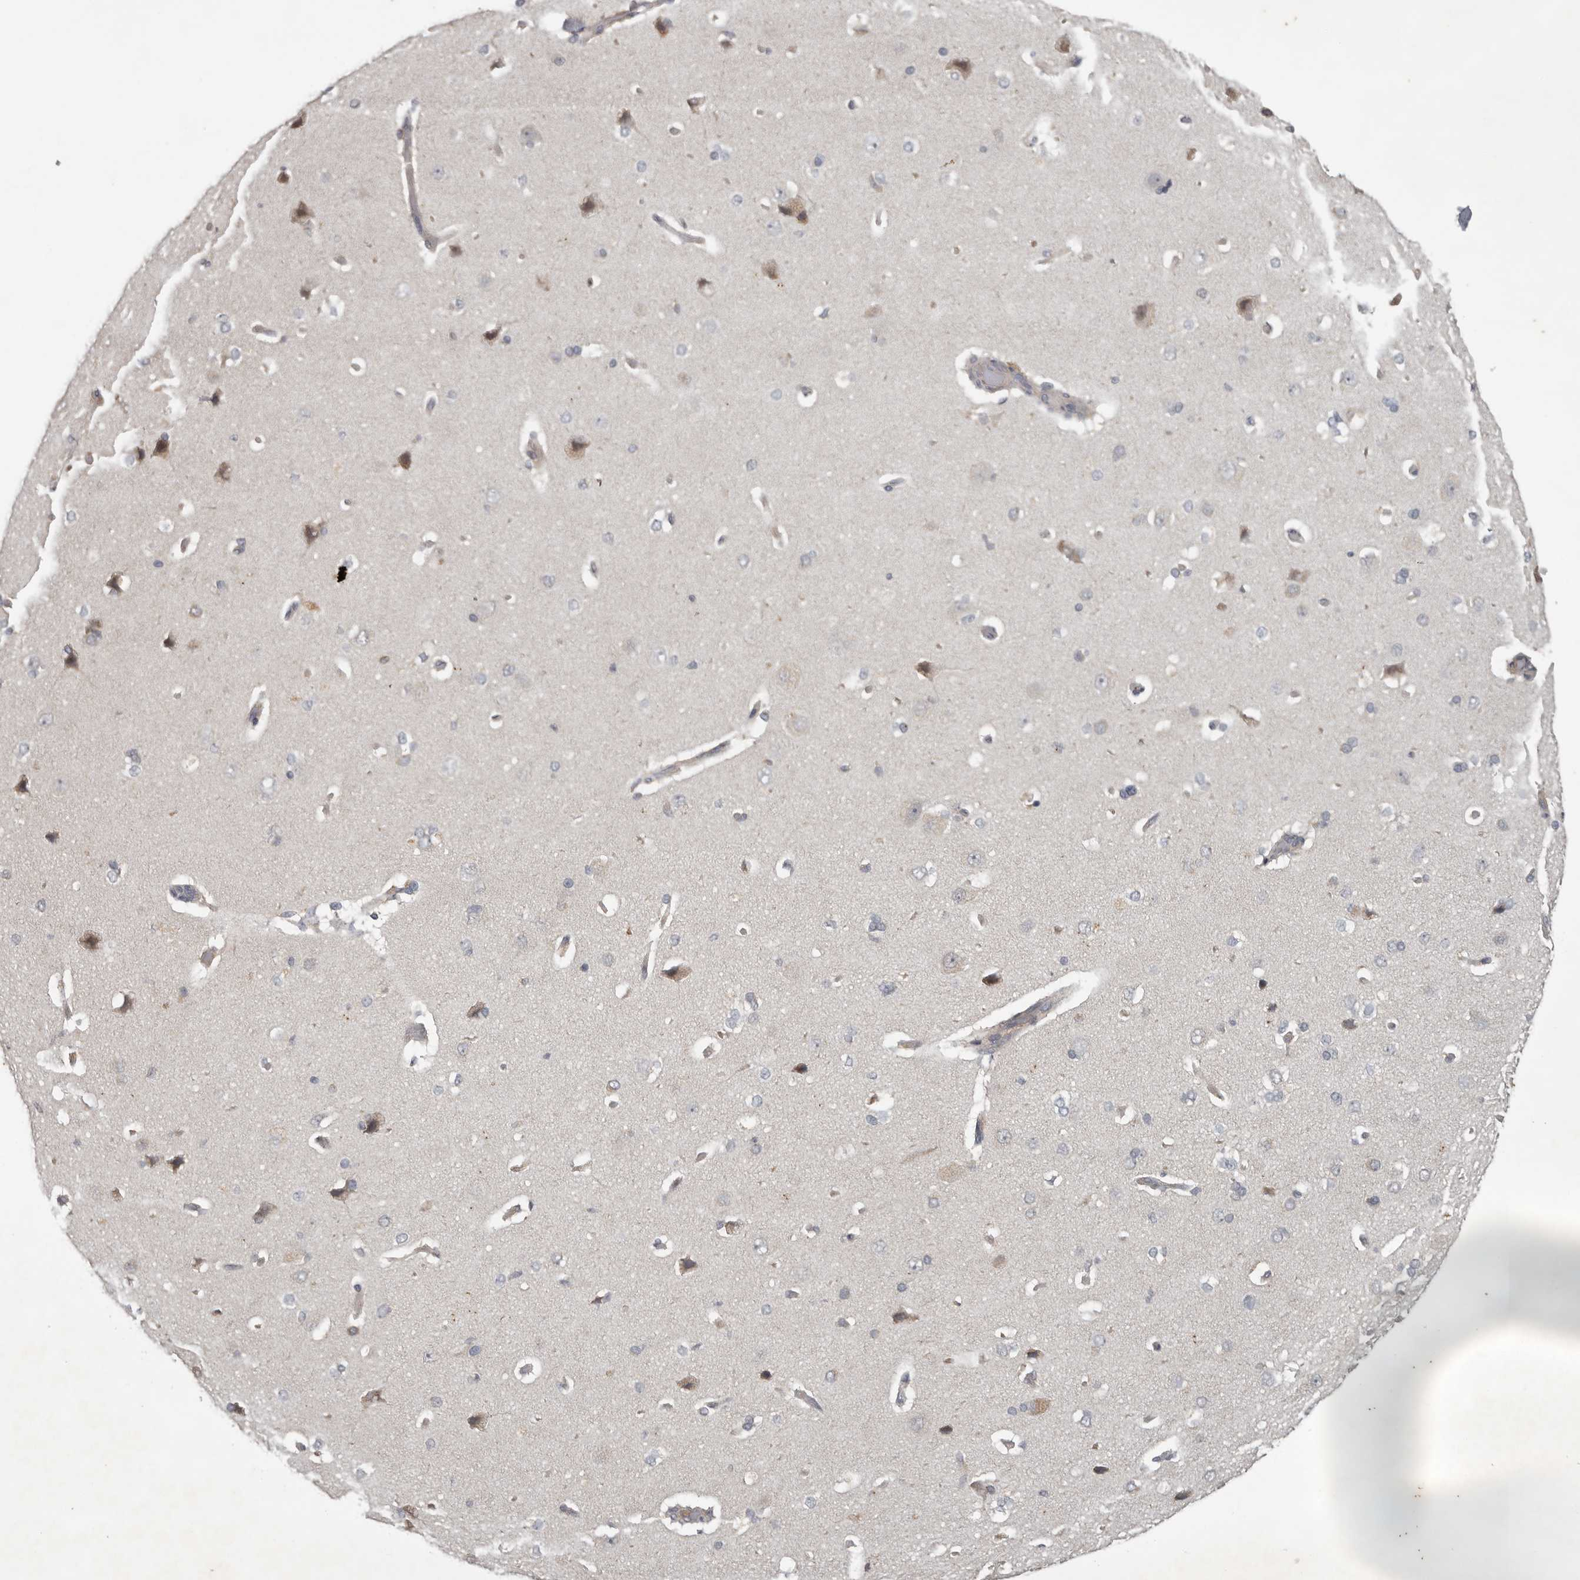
{"staining": {"intensity": "weak", "quantity": "25%-75%", "location": "cytoplasmic/membranous"}, "tissue": "cerebral cortex", "cell_type": "Endothelial cells", "image_type": "normal", "snomed": [{"axis": "morphology", "description": "Normal tissue, NOS"}, {"axis": "topography", "description": "Cerebral cortex"}], "caption": "Endothelial cells demonstrate low levels of weak cytoplasmic/membranous positivity in about 25%-75% of cells in unremarkable human cerebral cortex.", "gene": "ANKRD44", "patient": {"sex": "male", "age": 62}}